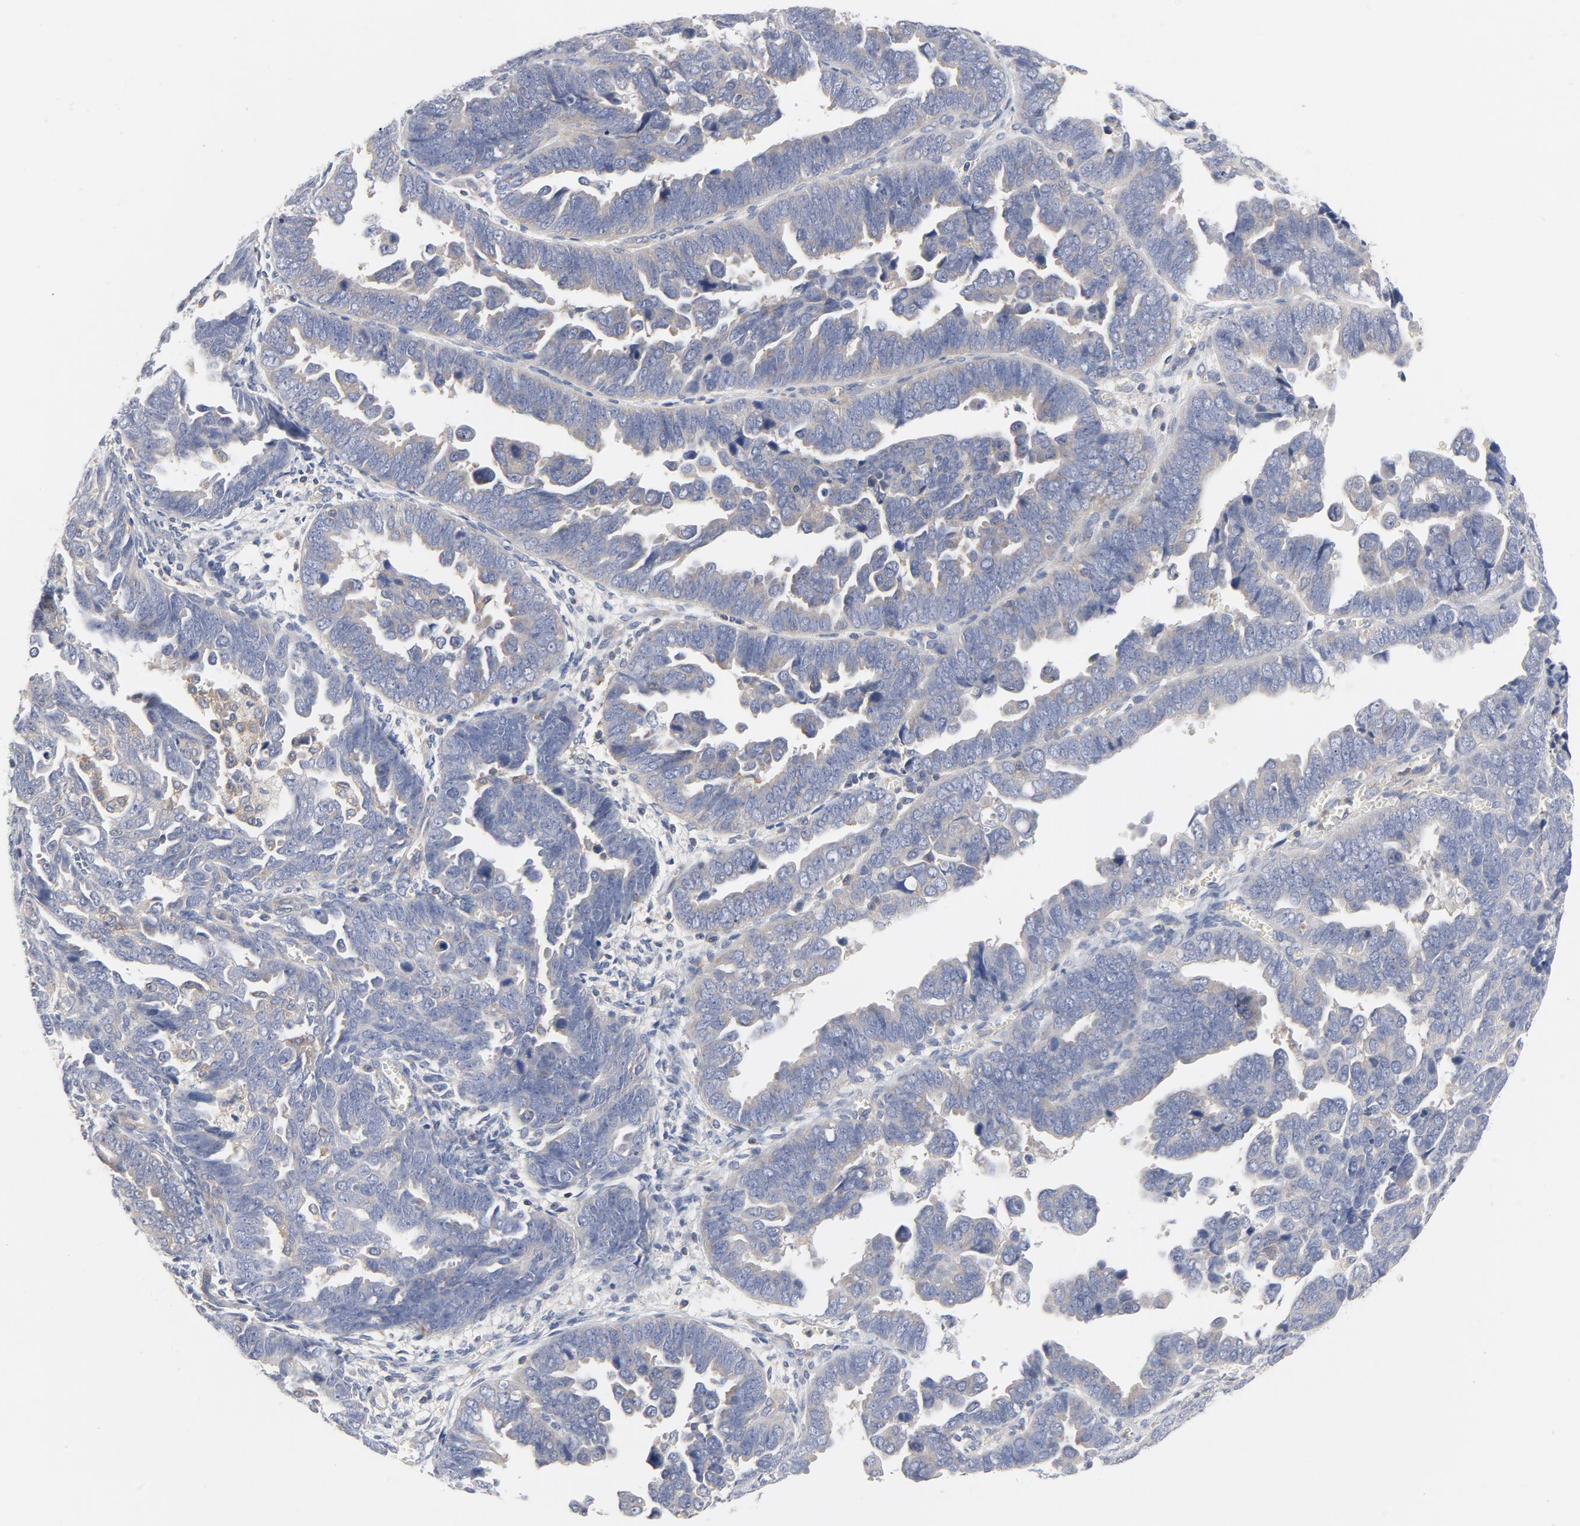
{"staining": {"intensity": "weak", "quantity": ">75%", "location": "cytoplasmic/membranous"}, "tissue": "endometrial cancer", "cell_type": "Tumor cells", "image_type": "cancer", "snomed": [{"axis": "morphology", "description": "Adenocarcinoma, NOS"}, {"axis": "topography", "description": "Endometrium"}], "caption": "Human endometrial cancer stained for a protein (brown) exhibits weak cytoplasmic/membranous positive expression in approximately >75% of tumor cells.", "gene": "ROCK1", "patient": {"sex": "female", "age": 75}}